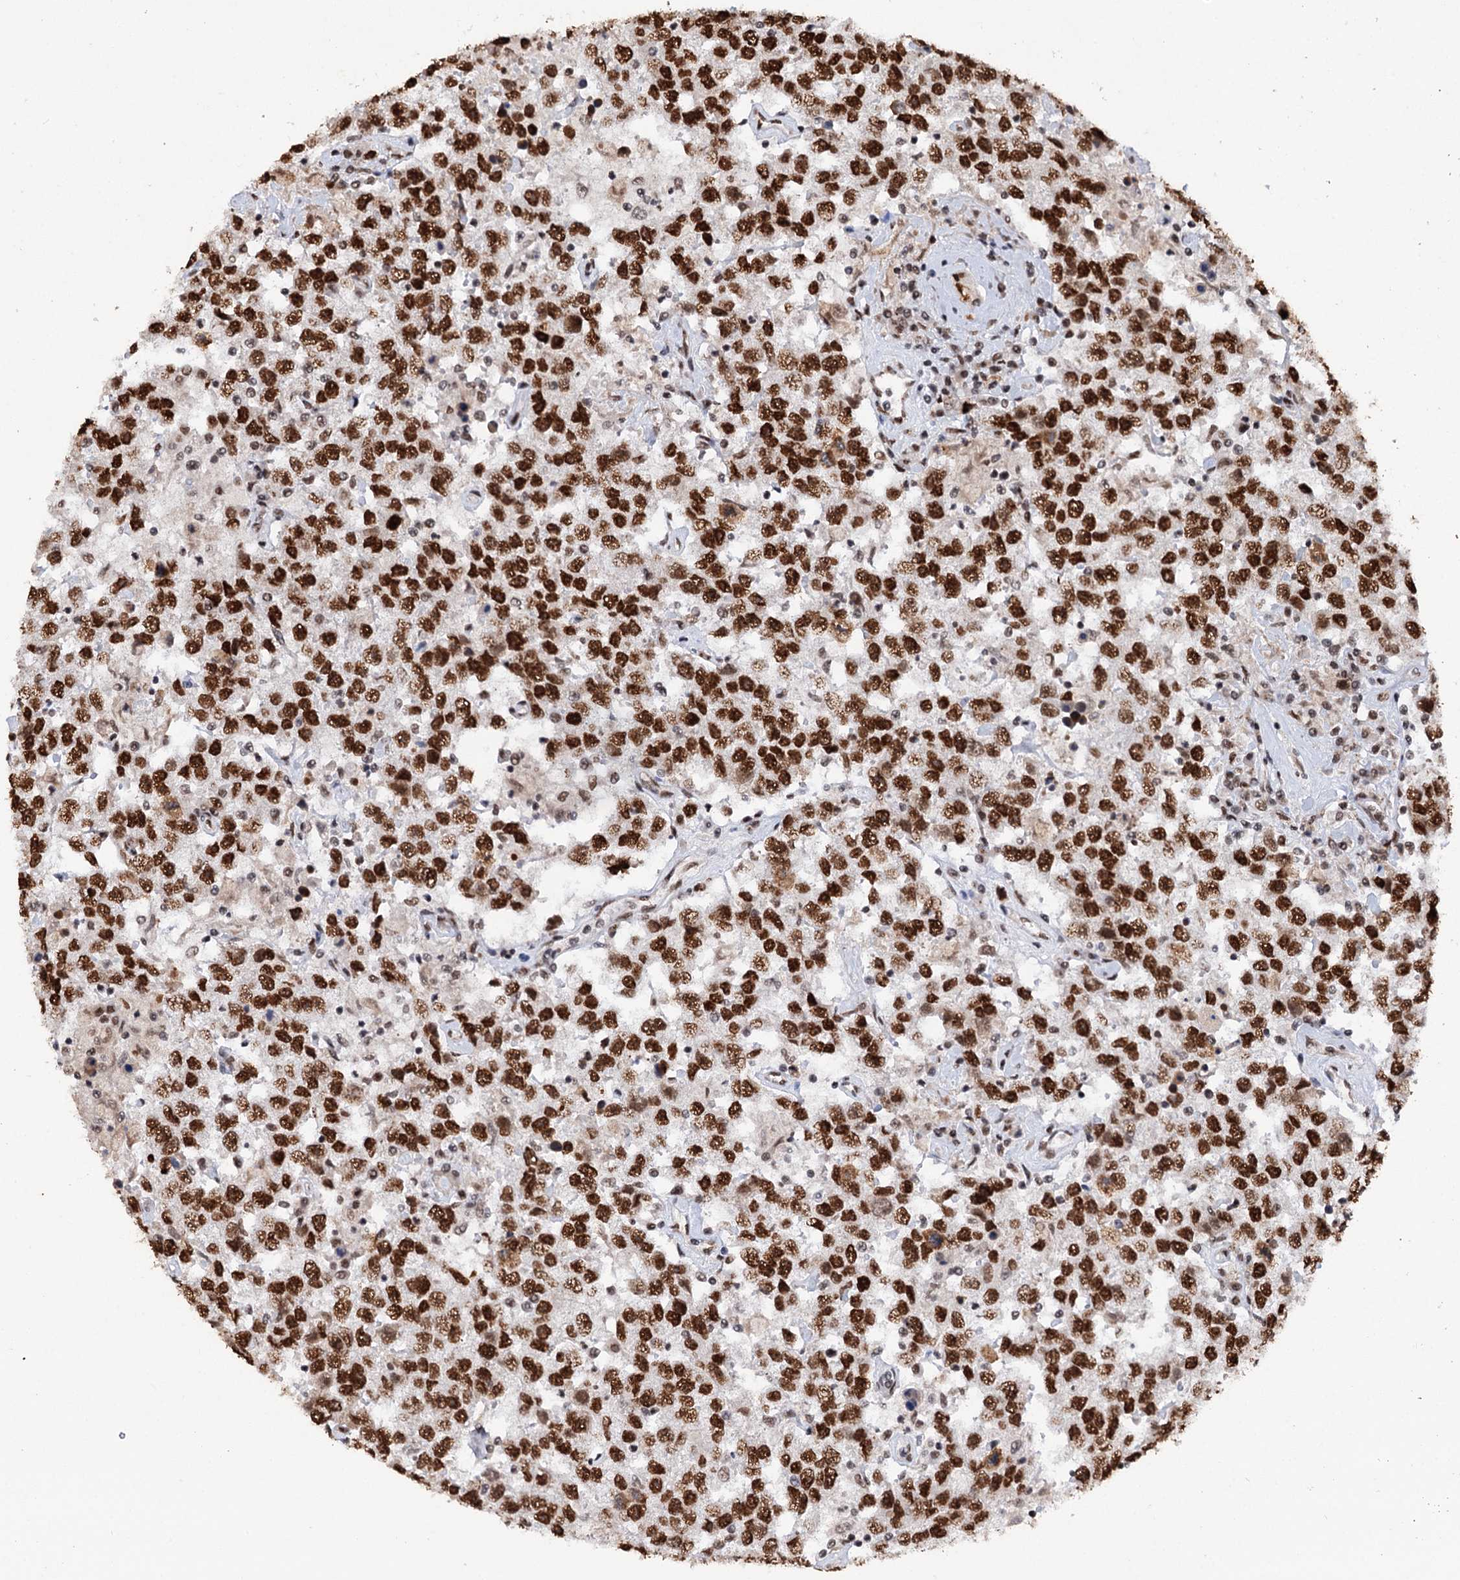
{"staining": {"intensity": "strong", "quantity": ">75%", "location": "nuclear"}, "tissue": "testis cancer", "cell_type": "Tumor cells", "image_type": "cancer", "snomed": [{"axis": "morphology", "description": "Seminoma, NOS"}, {"axis": "topography", "description": "Testis"}], "caption": "Tumor cells demonstrate high levels of strong nuclear expression in approximately >75% of cells in testis cancer (seminoma). The protein of interest is shown in brown color, while the nuclei are stained blue.", "gene": "MATR3", "patient": {"sex": "male", "age": 41}}